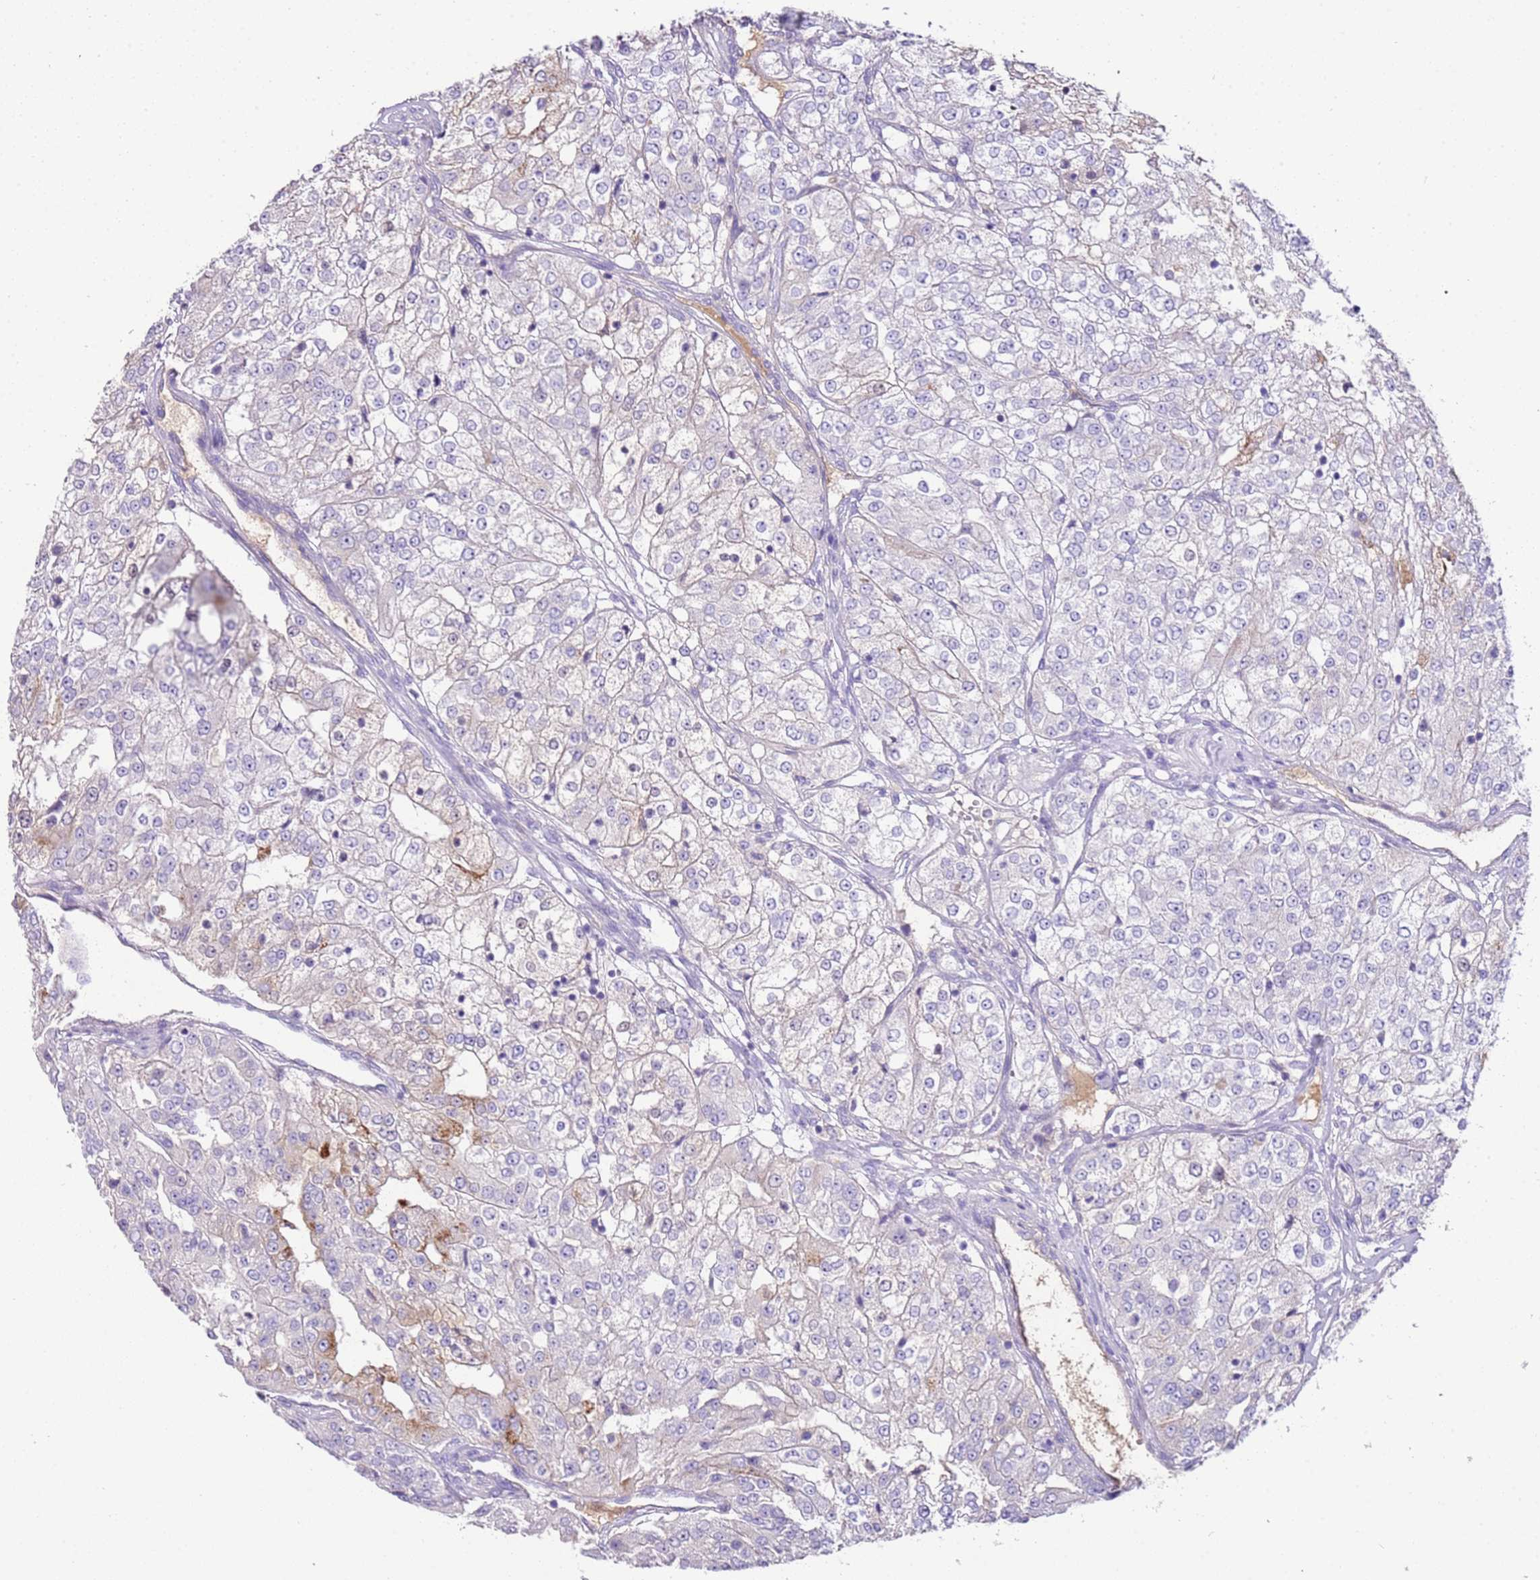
{"staining": {"intensity": "negative", "quantity": "none", "location": "none"}, "tissue": "renal cancer", "cell_type": "Tumor cells", "image_type": "cancer", "snomed": [{"axis": "morphology", "description": "Adenocarcinoma, NOS"}, {"axis": "topography", "description": "Kidney"}], "caption": "High power microscopy micrograph of an immunohistochemistry image of renal cancer (adenocarcinoma), revealing no significant staining in tumor cells.", "gene": "IGKV3D-11", "patient": {"sex": "female", "age": 63}}